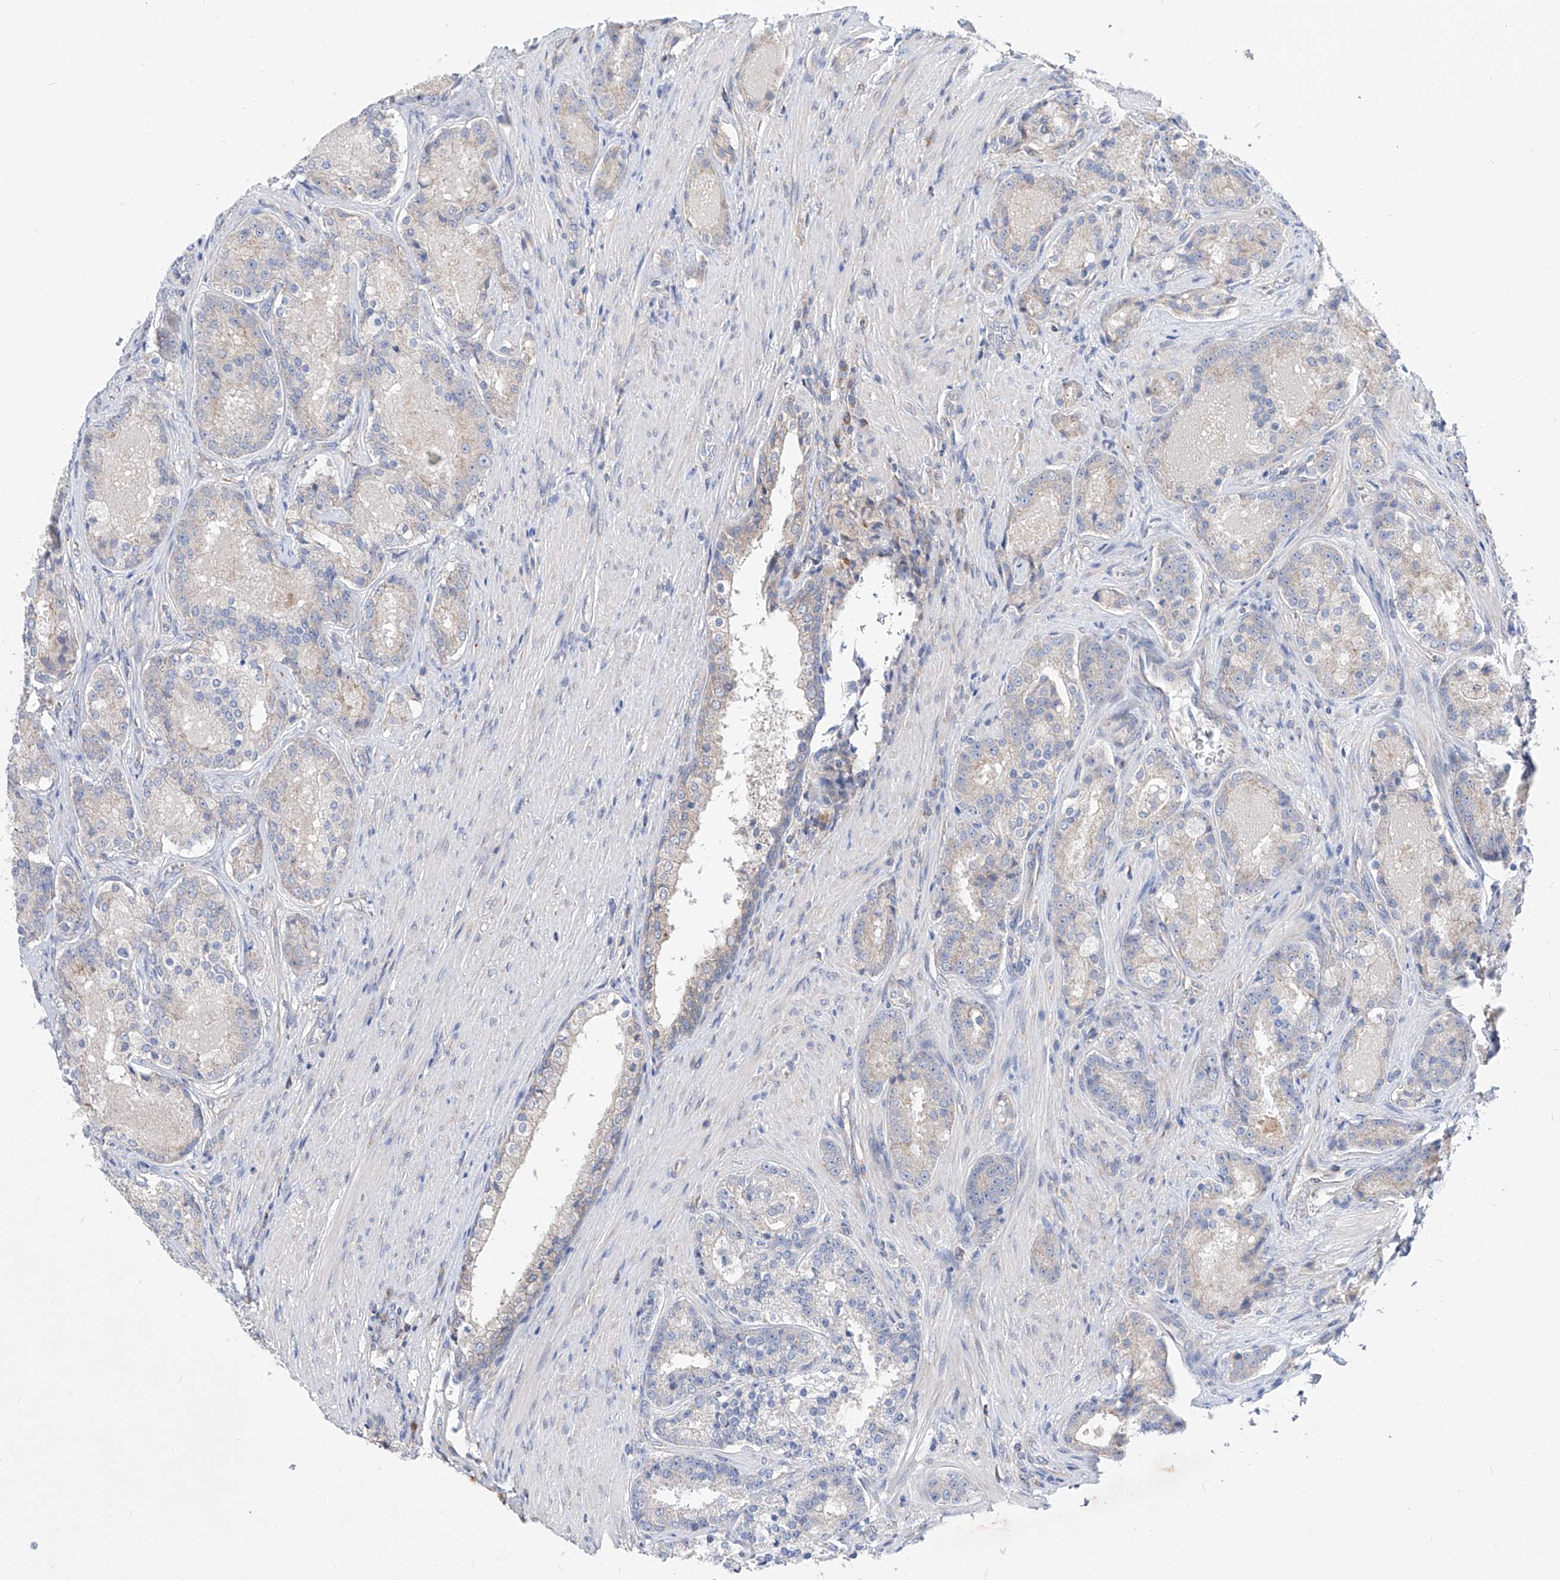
{"staining": {"intensity": "negative", "quantity": "none", "location": "none"}, "tissue": "prostate cancer", "cell_type": "Tumor cells", "image_type": "cancer", "snomed": [{"axis": "morphology", "description": "Adenocarcinoma, High grade"}, {"axis": "topography", "description": "Prostate"}], "caption": "High magnification brightfield microscopy of adenocarcinoma (high-grade) (prostate) stained with DAB (3,3'-diaminobenzidine) (brown) and counterstained with hematoxylin (blue): tumor cells show no significant staining. Nuclei are stained in blue.", "gene": "UFL1", "patient": {"sex": "male", "age": 60}}